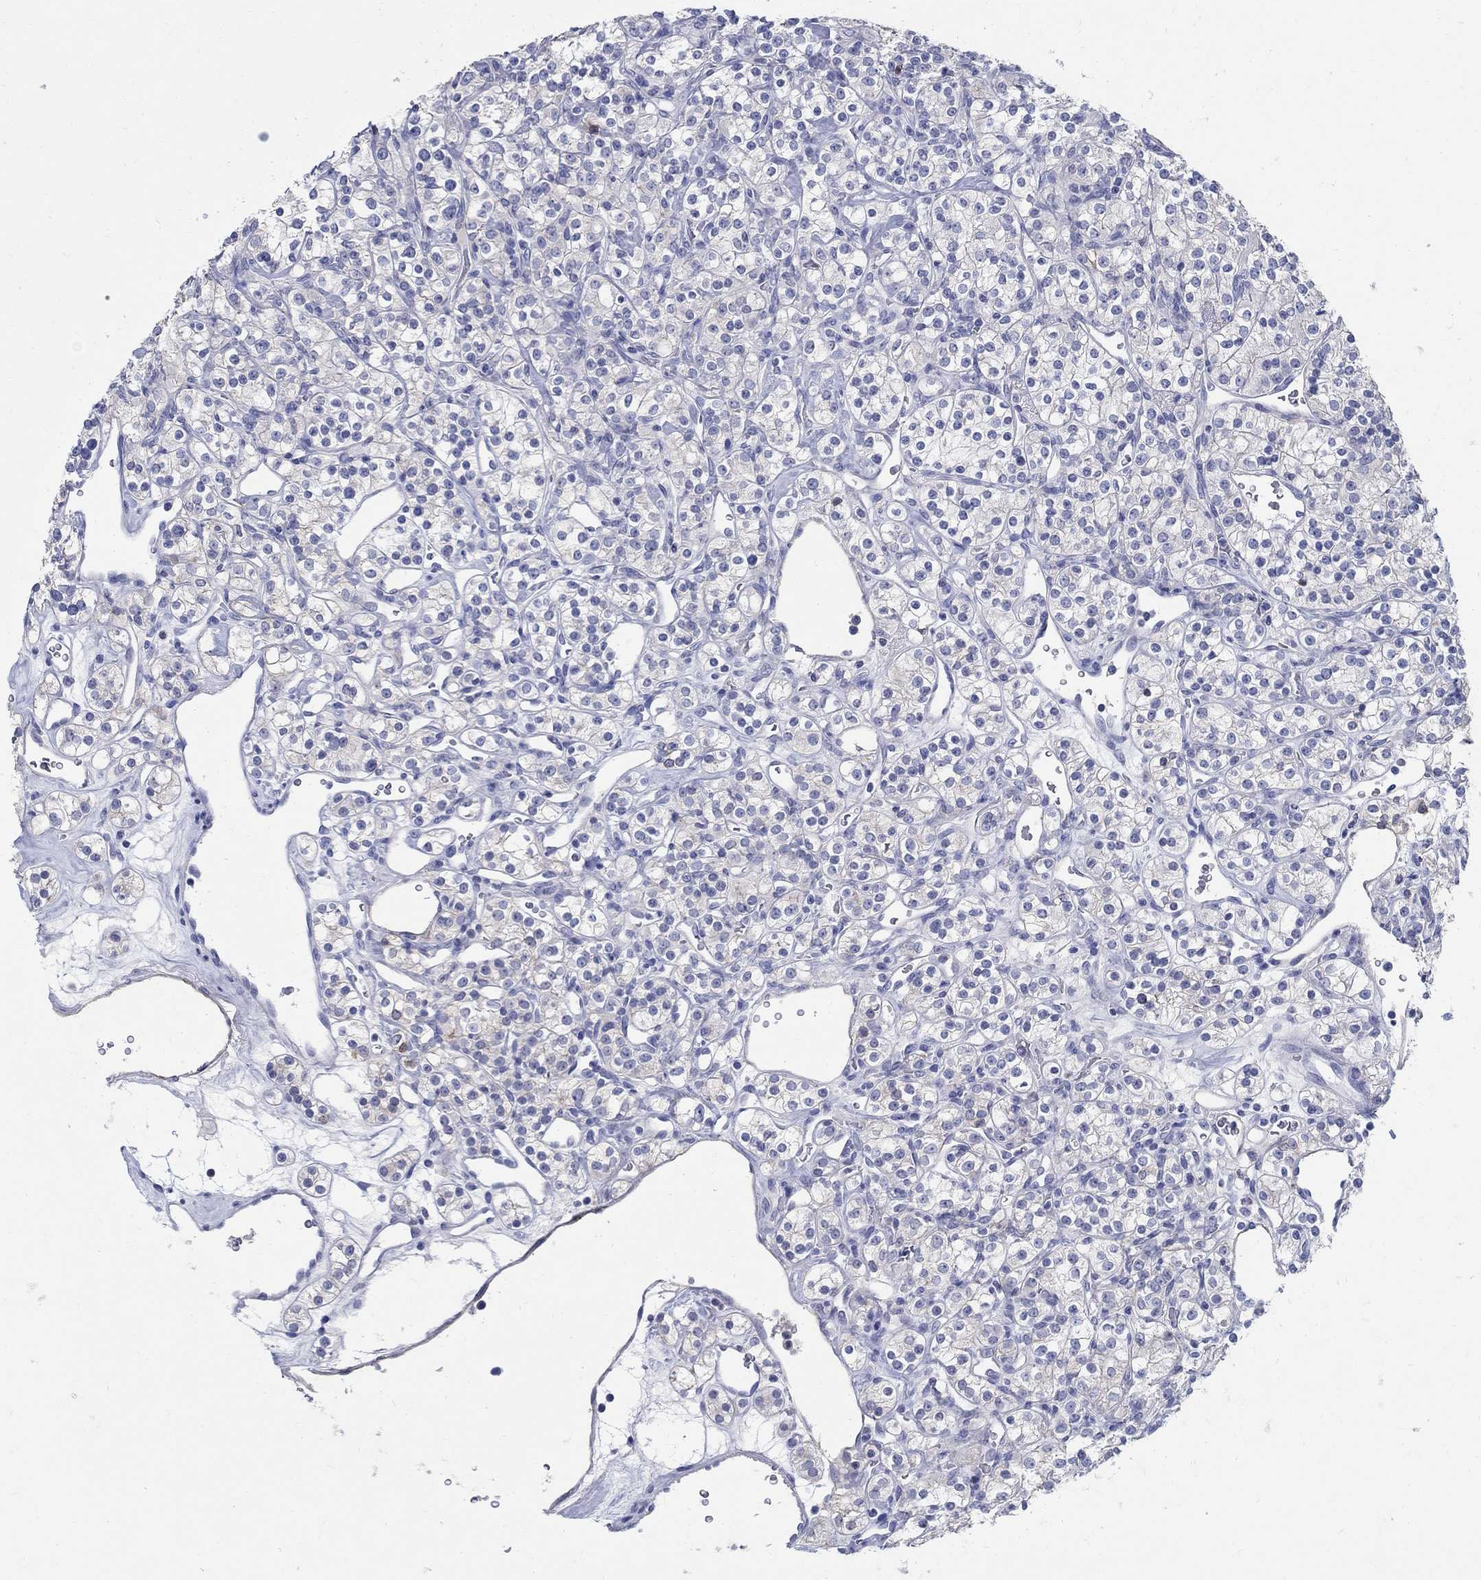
{"staining": {"intensity": "negative", "quantity": "none", "location": "none"}, "tissue": "renal cancer", "cell_type": "Tumor cells", "image_type": "cancer", "snomed": [{"axis": "morphology", "description": "Adenocarcinoma, NOS"}, {"axis": "topography", "description": "Kidney"}], "caption": "This is an IHC histopathology image of human renal cancer. There is no positivity in tumor cells.", "gene": "SOX2", "patient": {"sex": "male", "age": 77}}